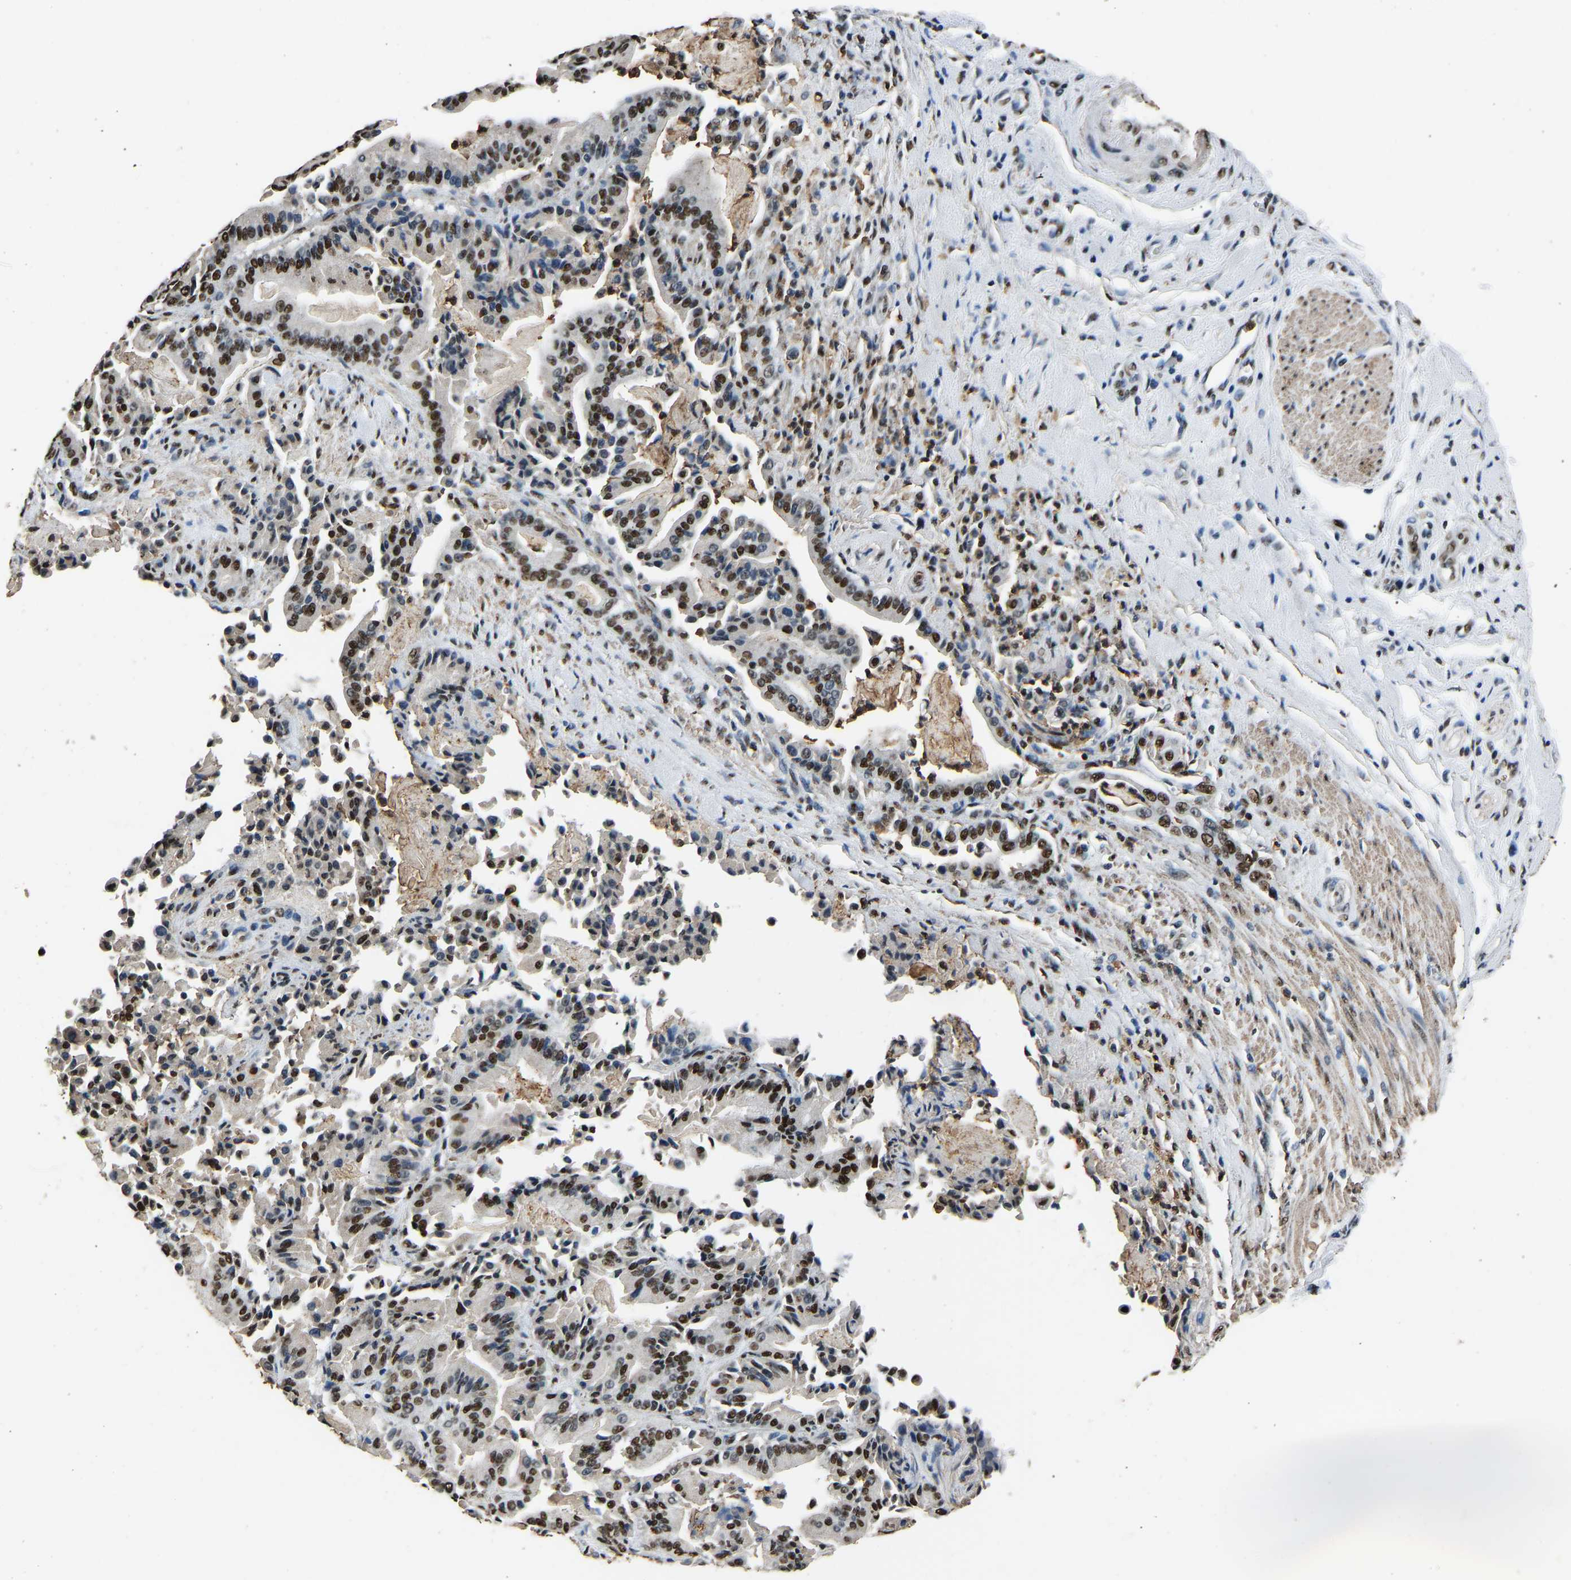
{"staining": {"intensity": "moderate", "quantity": ">75%", "location": "nuclear"}, "tissue": "pancreatic cancer", "cell_type": "Tumor cells", "image_type": "cancer", "snomed": [{"axis": "morphology", "description": "Normal tissue, NOS"}, {"axis": "morphology", "description": "Adenocarcinoma, NOS"}, {"axis": "topography", "description": "Pancreas"}], "caption": "The photomicrograph shows a brown stain indicating the presence of a protein in the nuclear of tumor cells in pancreatic cancer. The protein of interest is shown in brown color, while the nuclei are stained blue.", "gene": "SAFB", "patient": {"sex": "male", "age": 63}}